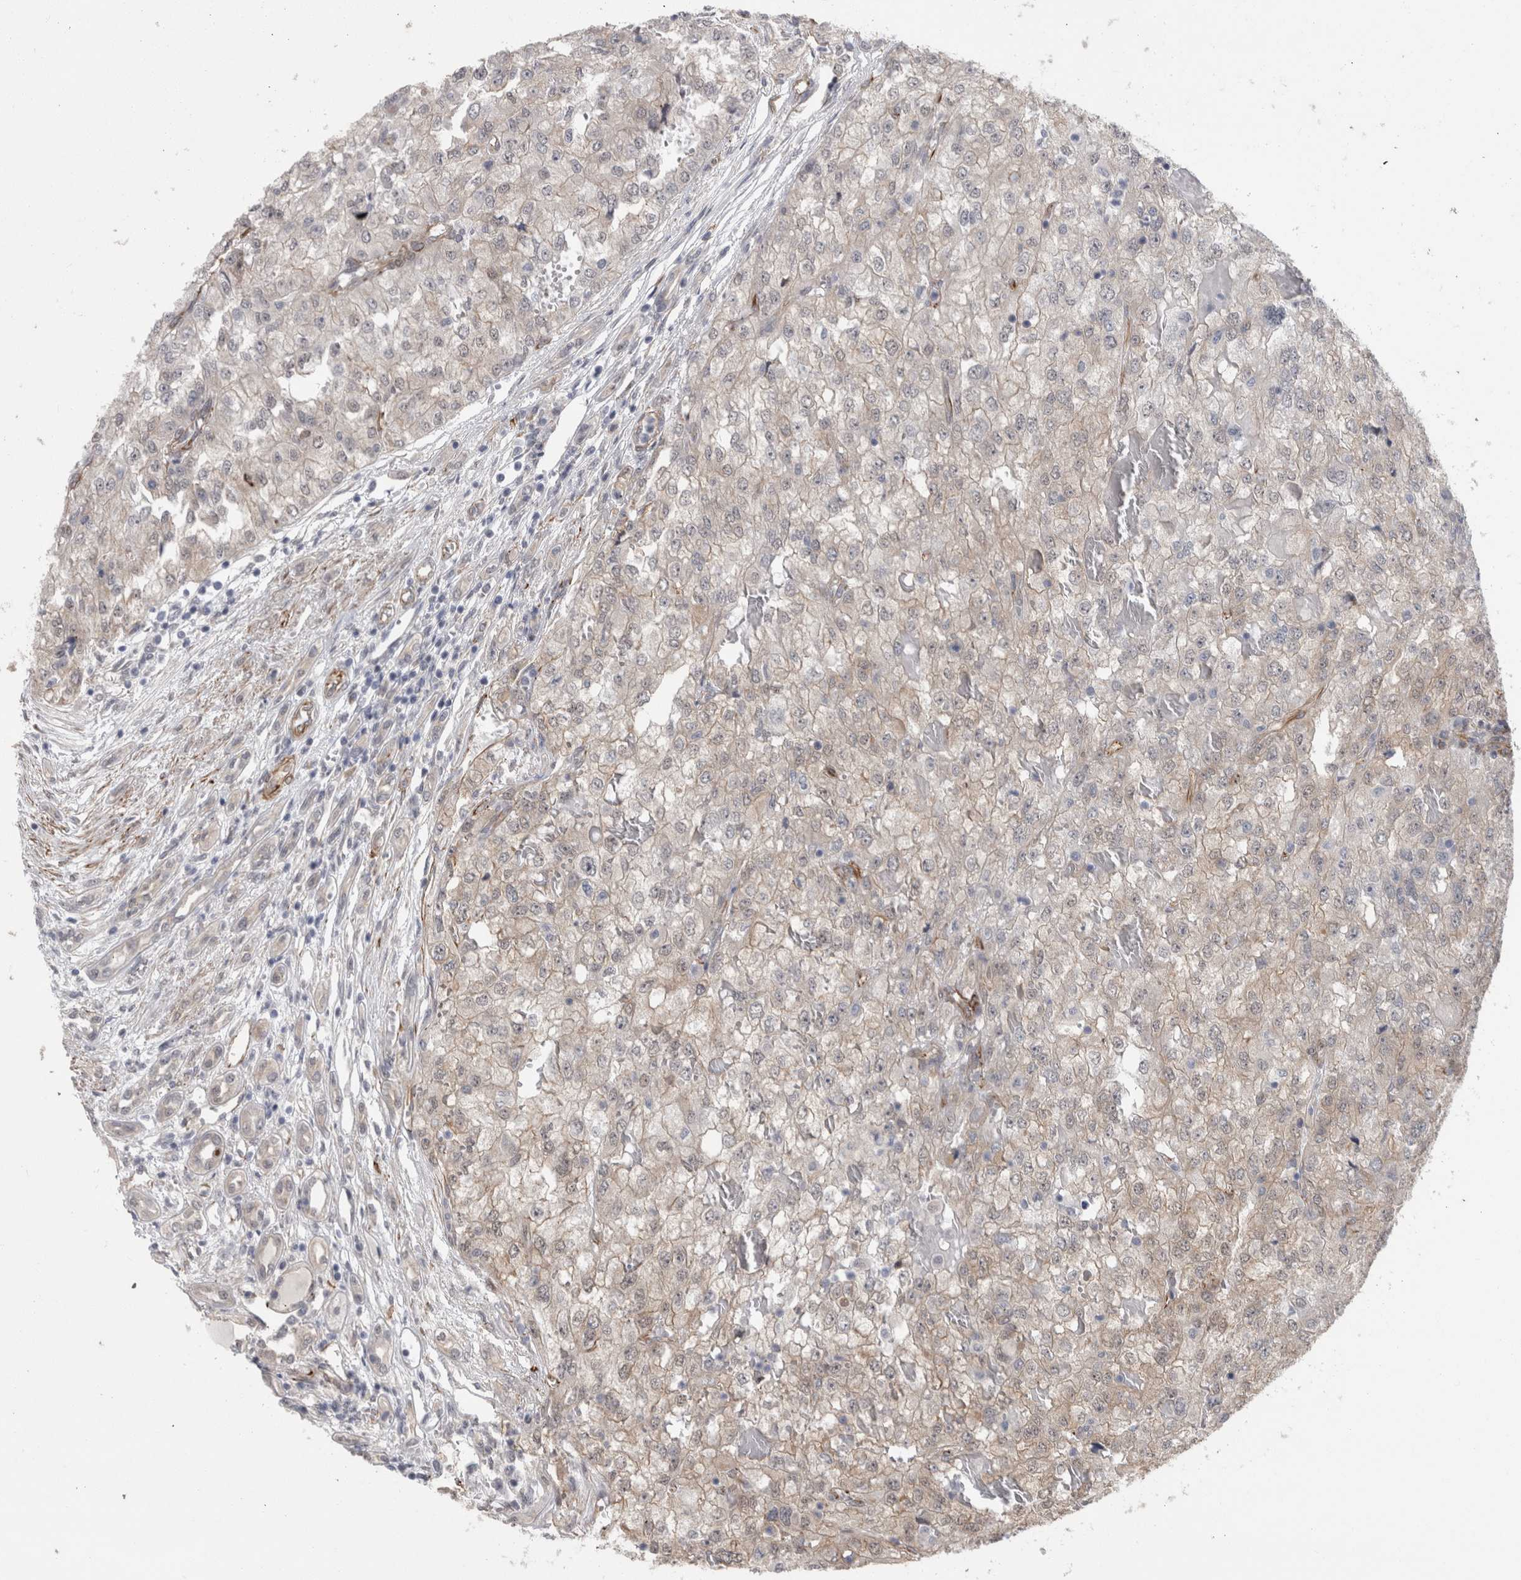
{"staining": {"intensity": "negative", "quantity": "none", "location": "none"}, "tissue": "renal cancer", "cell_type": "Tumor cells", "image_type": "cancer", "snomed": [{"axis": "morphology", "description": "Adenocarcinoma, NOS"}, {"axis": "topography", "description": "Kidney"}], "caption": "The photomicrograph reveals no significant expression in tumor cells of renal adenocarcinoma.", "gene": "FAM83H", "patient": {"sex": "female", "age": 54}}